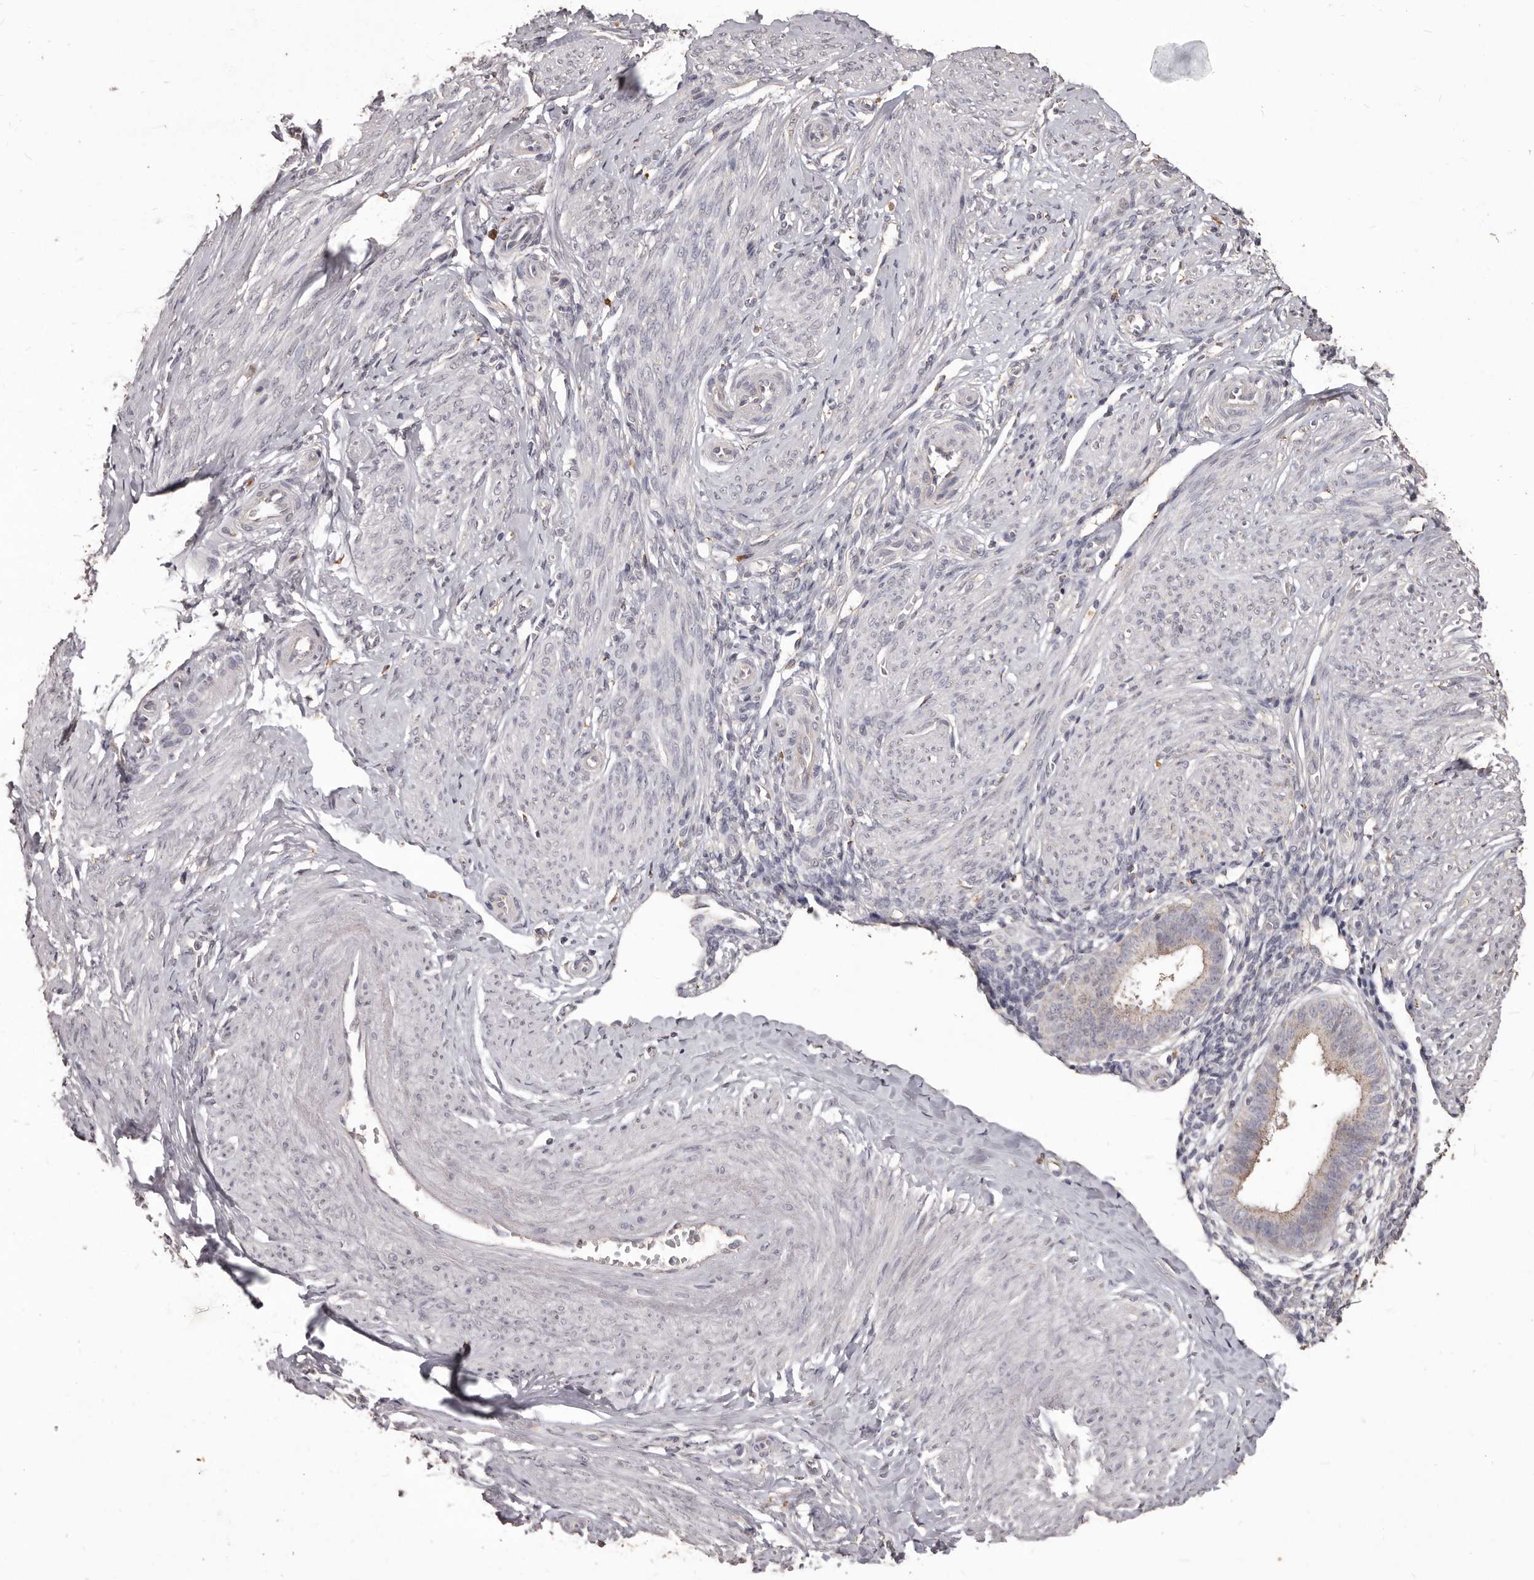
{"staining": {"intensity": "negative", "quantity": "none", "location": "none"}, "tissue": "endometrium", "cell_type": "Cells in endometrial stroma", "image_type": "normal", "snomed": [{"axis": "morphology", "description": "Normal tissue, NOS"}, {"axis": "topography", "description": "Uterus"}, {"axis": "topography", "description": "Endometrium"}], "caption": "The image shows no significant staining in cells in endometrial stroma of endometrium. Brightfield microscopy of immunohistochemistry stained with DAB (3,3'-diaminobenzidine) (brown) and hematoxylin (blue), captured at high magnification.", "gene": "PRSS27", "patient": {"sex": "female", "age": 48}}